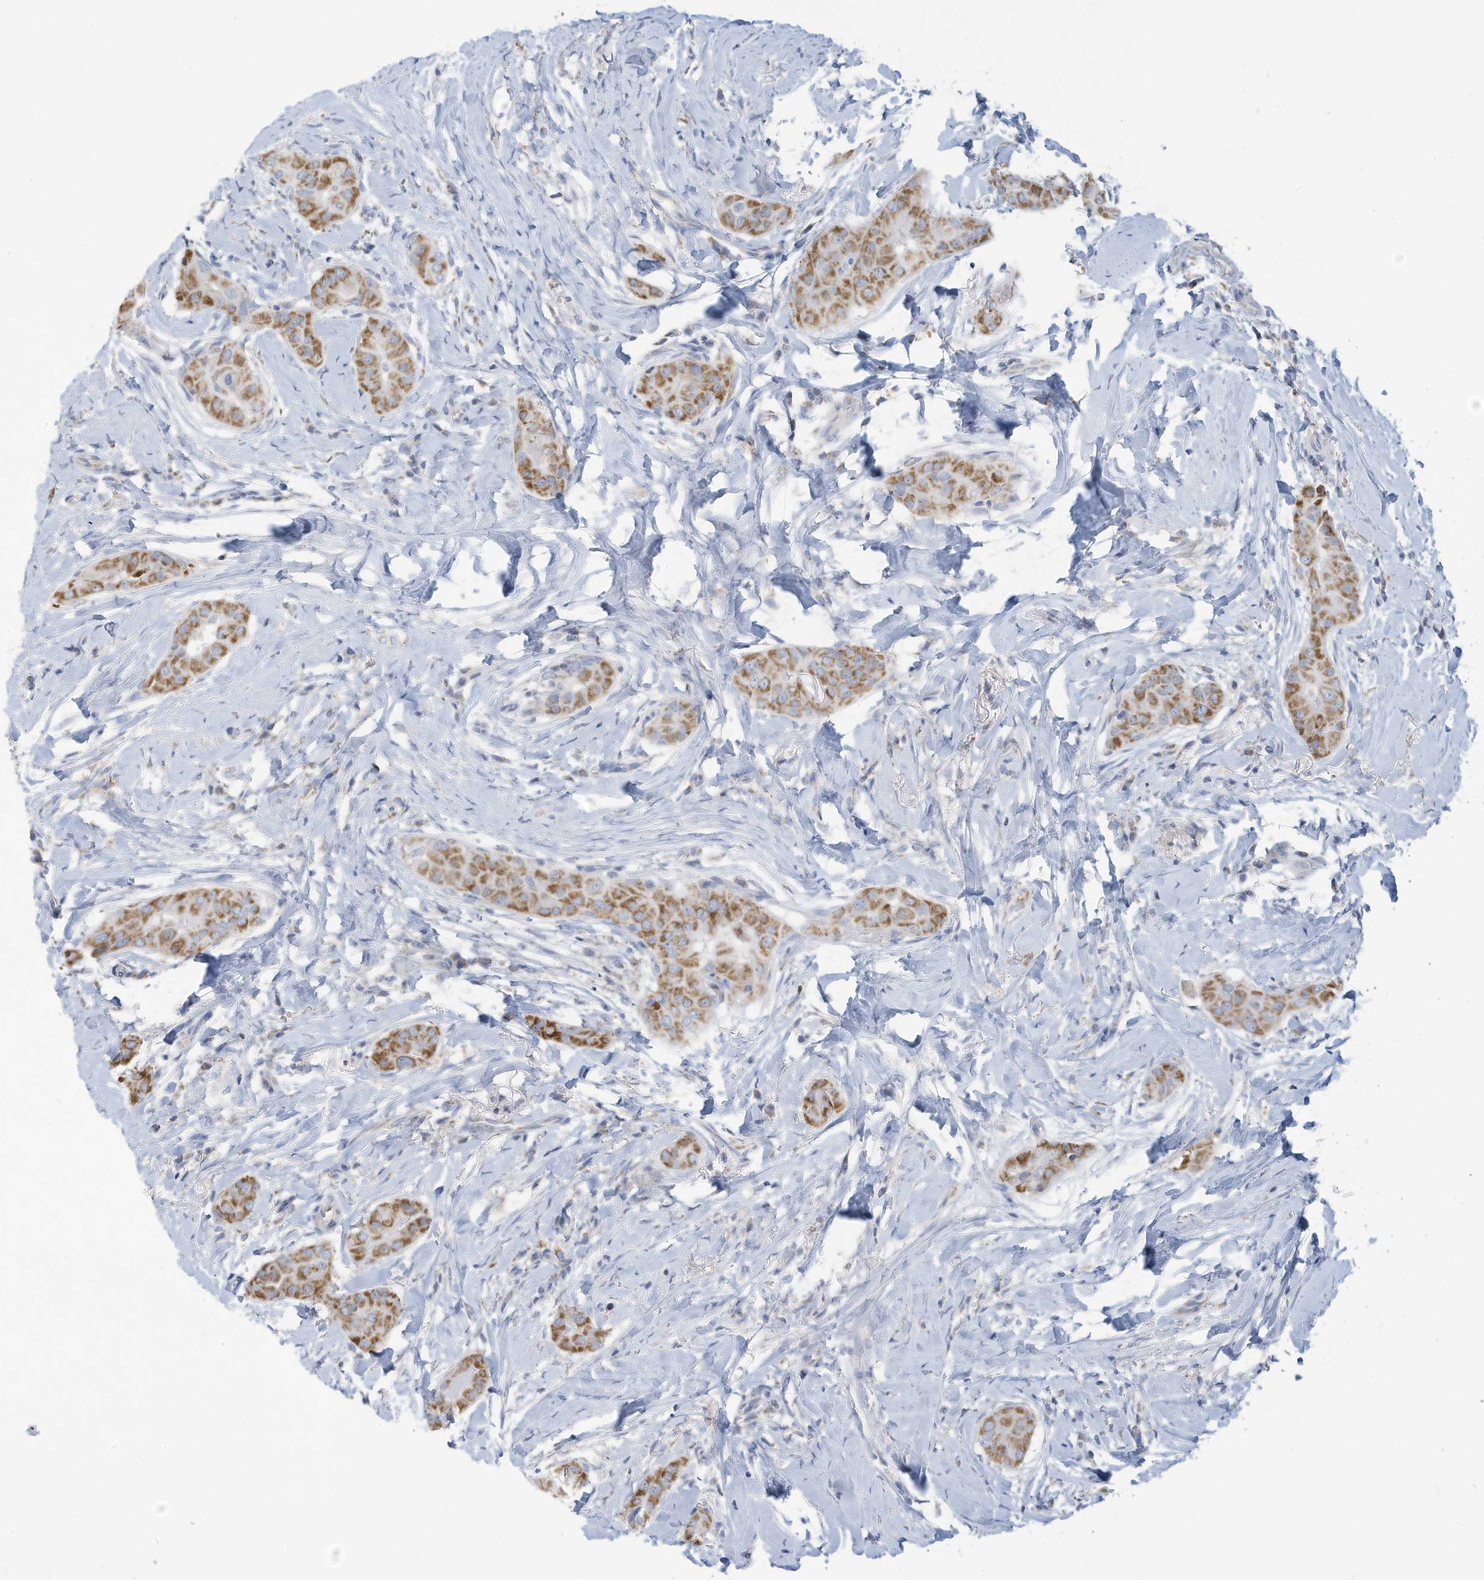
{"staining": {"intensity": "moderate", "quantity": ">75%", "location": "cytoplasmic/membranous"}, "tissue": "thyroid cancer", "cell_type": "Tumor cells", "image_type": "cancer", "snomed": [{"axis": "morphology", "description": "Papillary adenocarcinoma, NOS"}, {"axis": "topography", "description": "Thyroid gland"}], "caption": "Thyroid cancer stained with IHC displays moderate cytoplasmic/membranous expression in approximately >75% of tumor cells.", "gene": "NLN", "patient": {"sex": "male", "age": 33}}